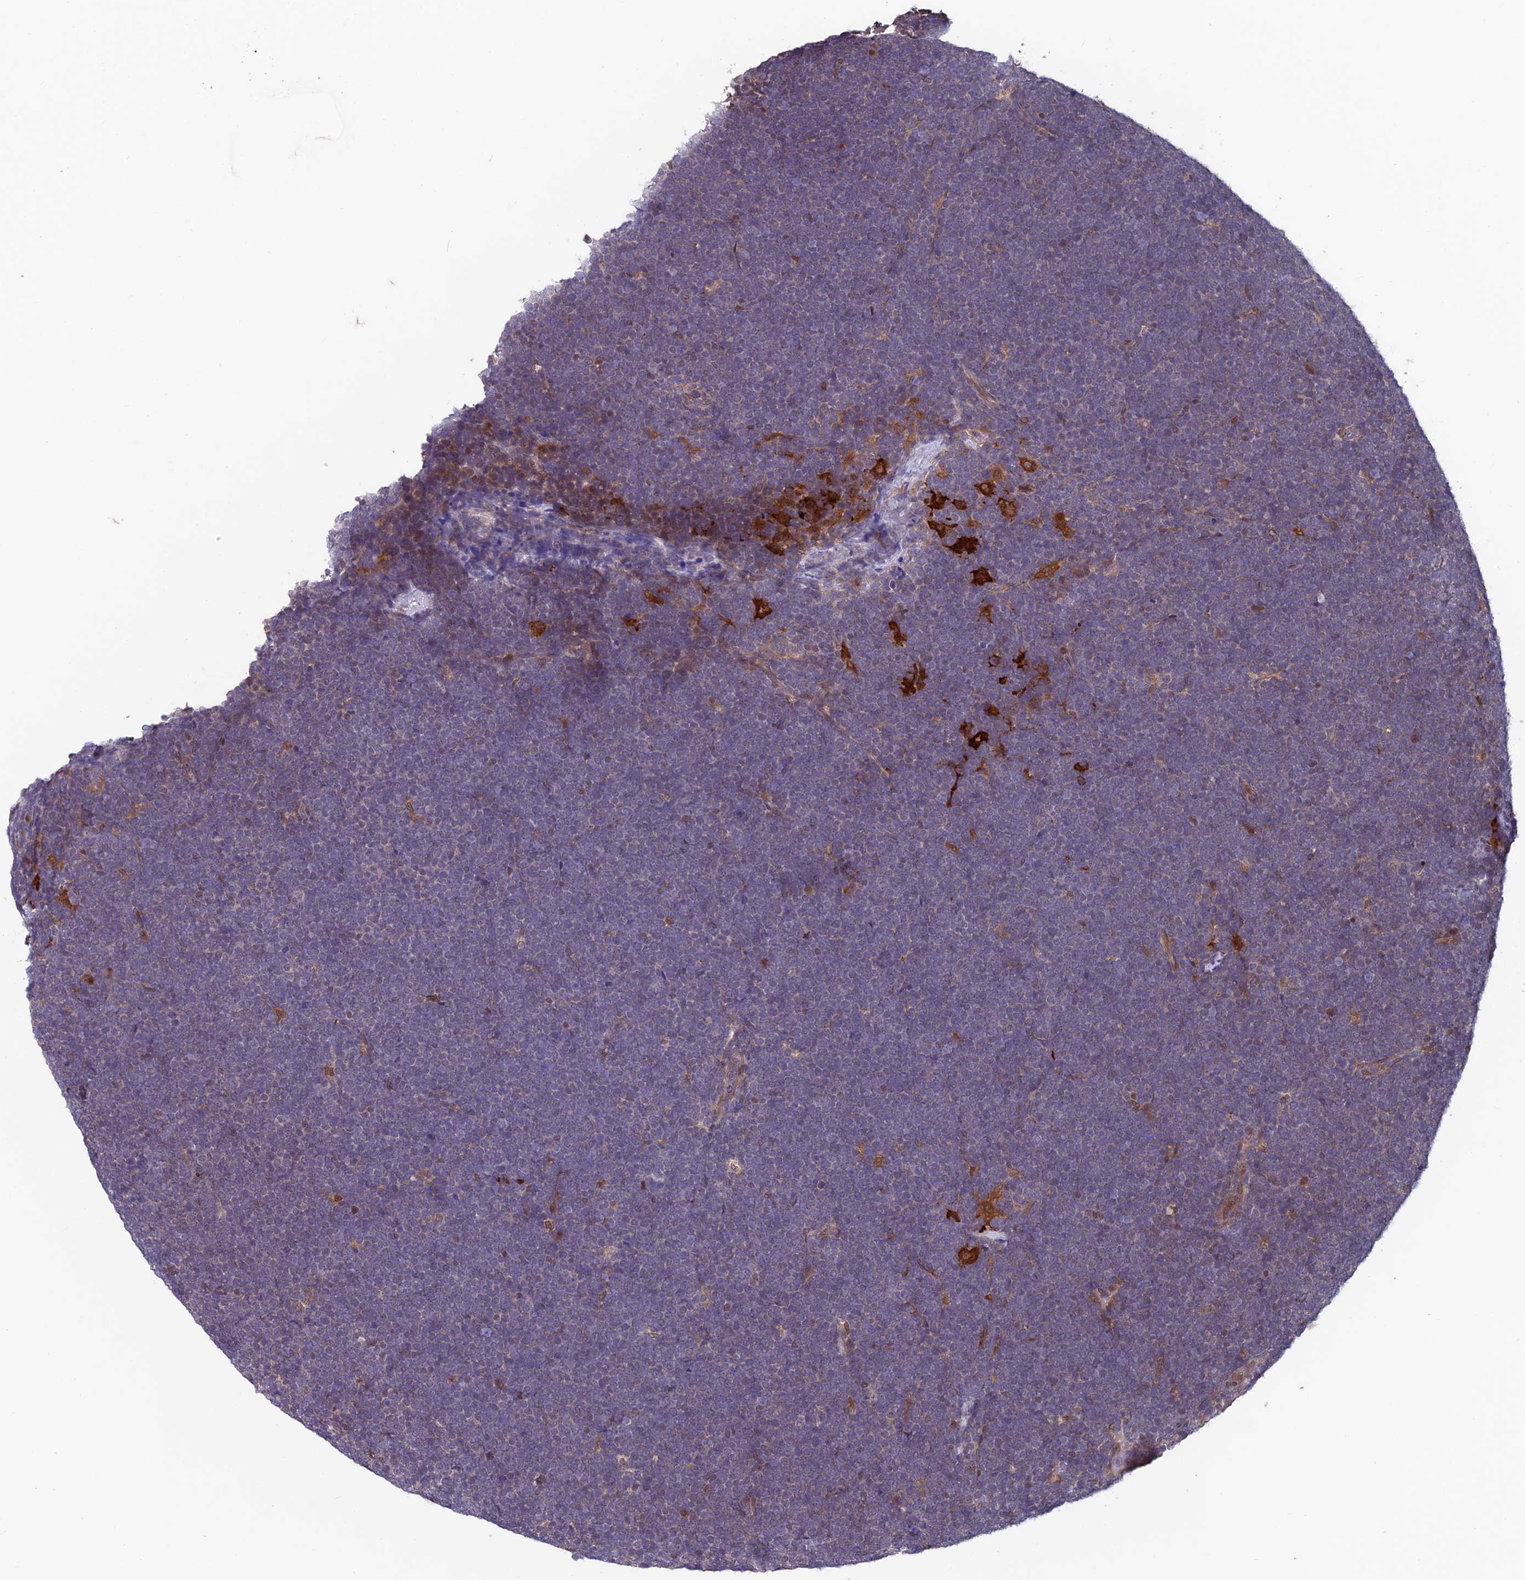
{"staining": {"intensity": "negative", "quantity": "none", "location": "none"}, "tissue": "lymphoma", "cell_type": "Tumor cells", "image_type": "cancer", "snomed": [{"axis": "morphology", "description": "Malignant lymphoma, non-Hodgkin's type, High grade"}, {"axis": "topography", "description": "Lymph node"}], "caption": "High power microscopy photomicrograph of an IHC photomicrograph of high-grade malignant lymphoma, non-Hodgkin's type, revealing no significant positivity in tumor cells.", "gene": "MAST2", "patient": {"sex": "male", "age": 13}}